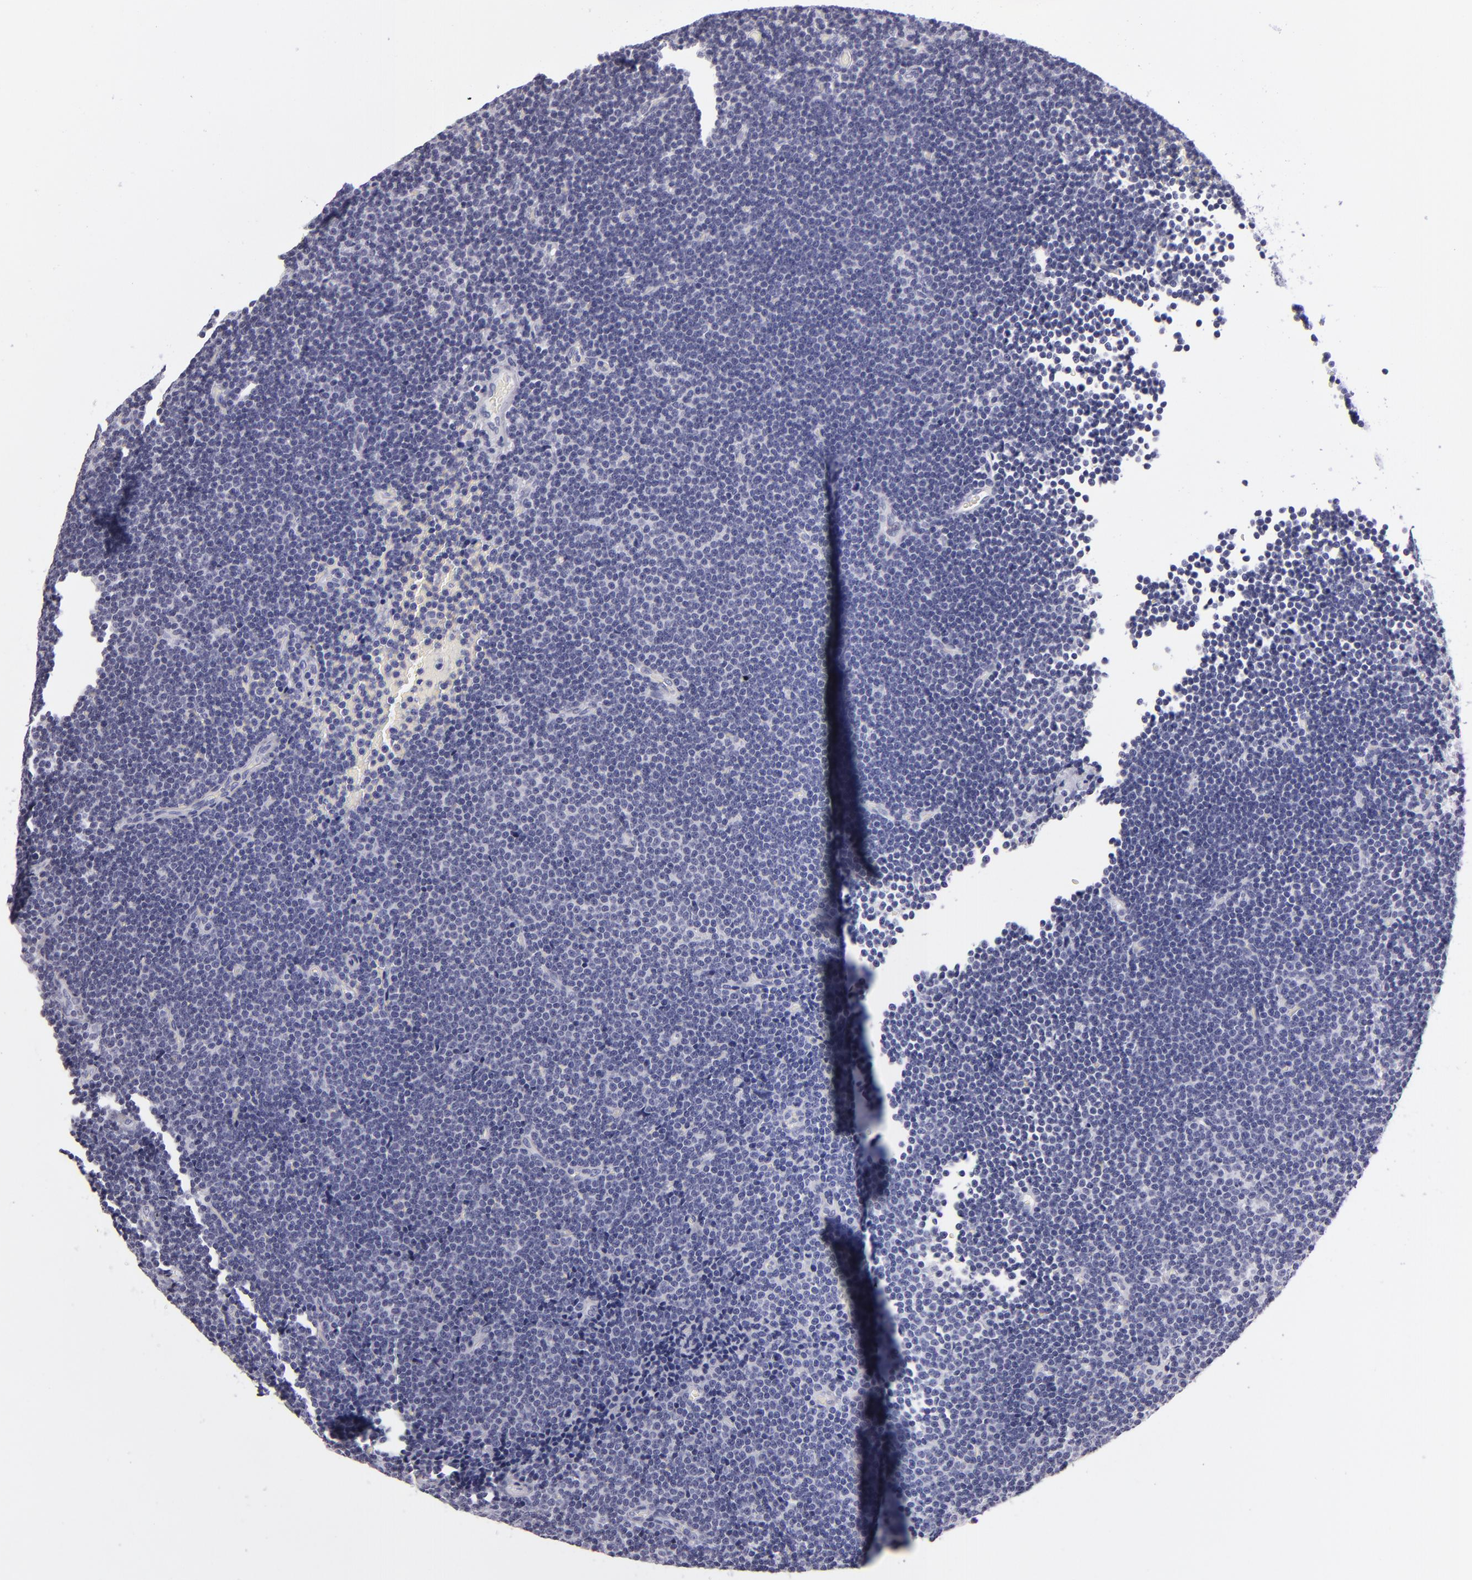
{"staining": {"intensity": "negative", "quantity": "none", "location": "none"}, "tissue": "lymphoma", "cell_type": "Tumor cells", "image_type": "cancer", "snomed": [{"axis": "morphology", "description": "Malignant lymphoma, non-Hodgkin's type, Low grade"}, {"axis": "topography", "description": "Lymph node"}], "caption": "The micrograph shows no staining of tumor cells in malignant lymphoma, non-Hodgkin's type (low-grade).", "gene": "VIL1", "patient": {"sex": "female", "age": 73}}